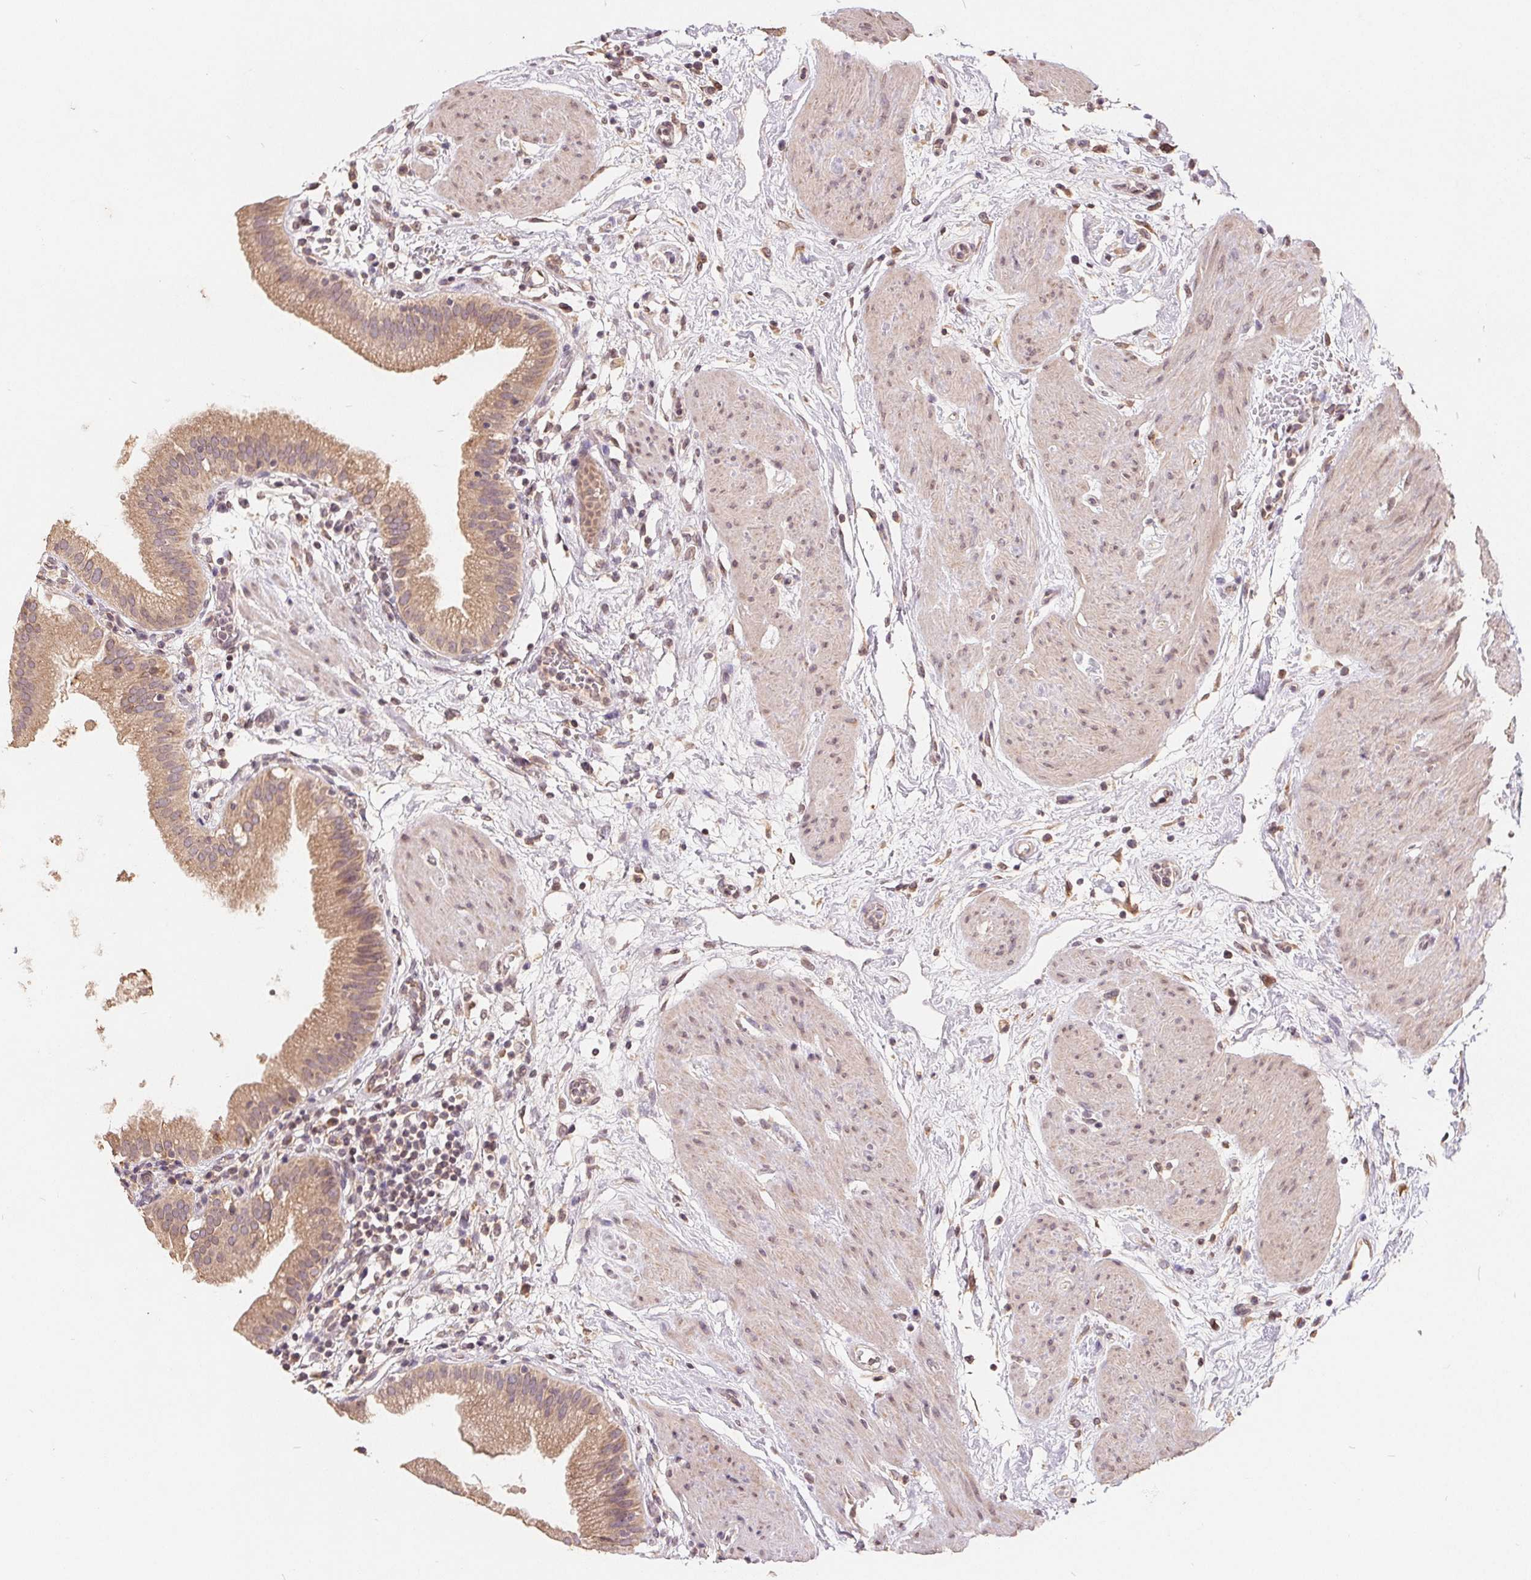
{"staining": {"intensity": "weak", "quantity": ">75%", "location": "cytoplasmic/membranous"}, "tissue": "gallbladder", "cell_type": "Glandular cells", "image_type": "normal", "snomed": [{"axis": "morphology", "description": "Normal tissue, NOS"}, {"axis": "topography", "description": "Gallbladder"}], "caption": "IHC image of benign gallbladder stained for a protein (brown), which reveals low levels of weak cytoplasmic/membranous staining in approximately >75% of glandular cells.", "gene": "CDIPT", "patient": {"sex": "female", "age": 65}}